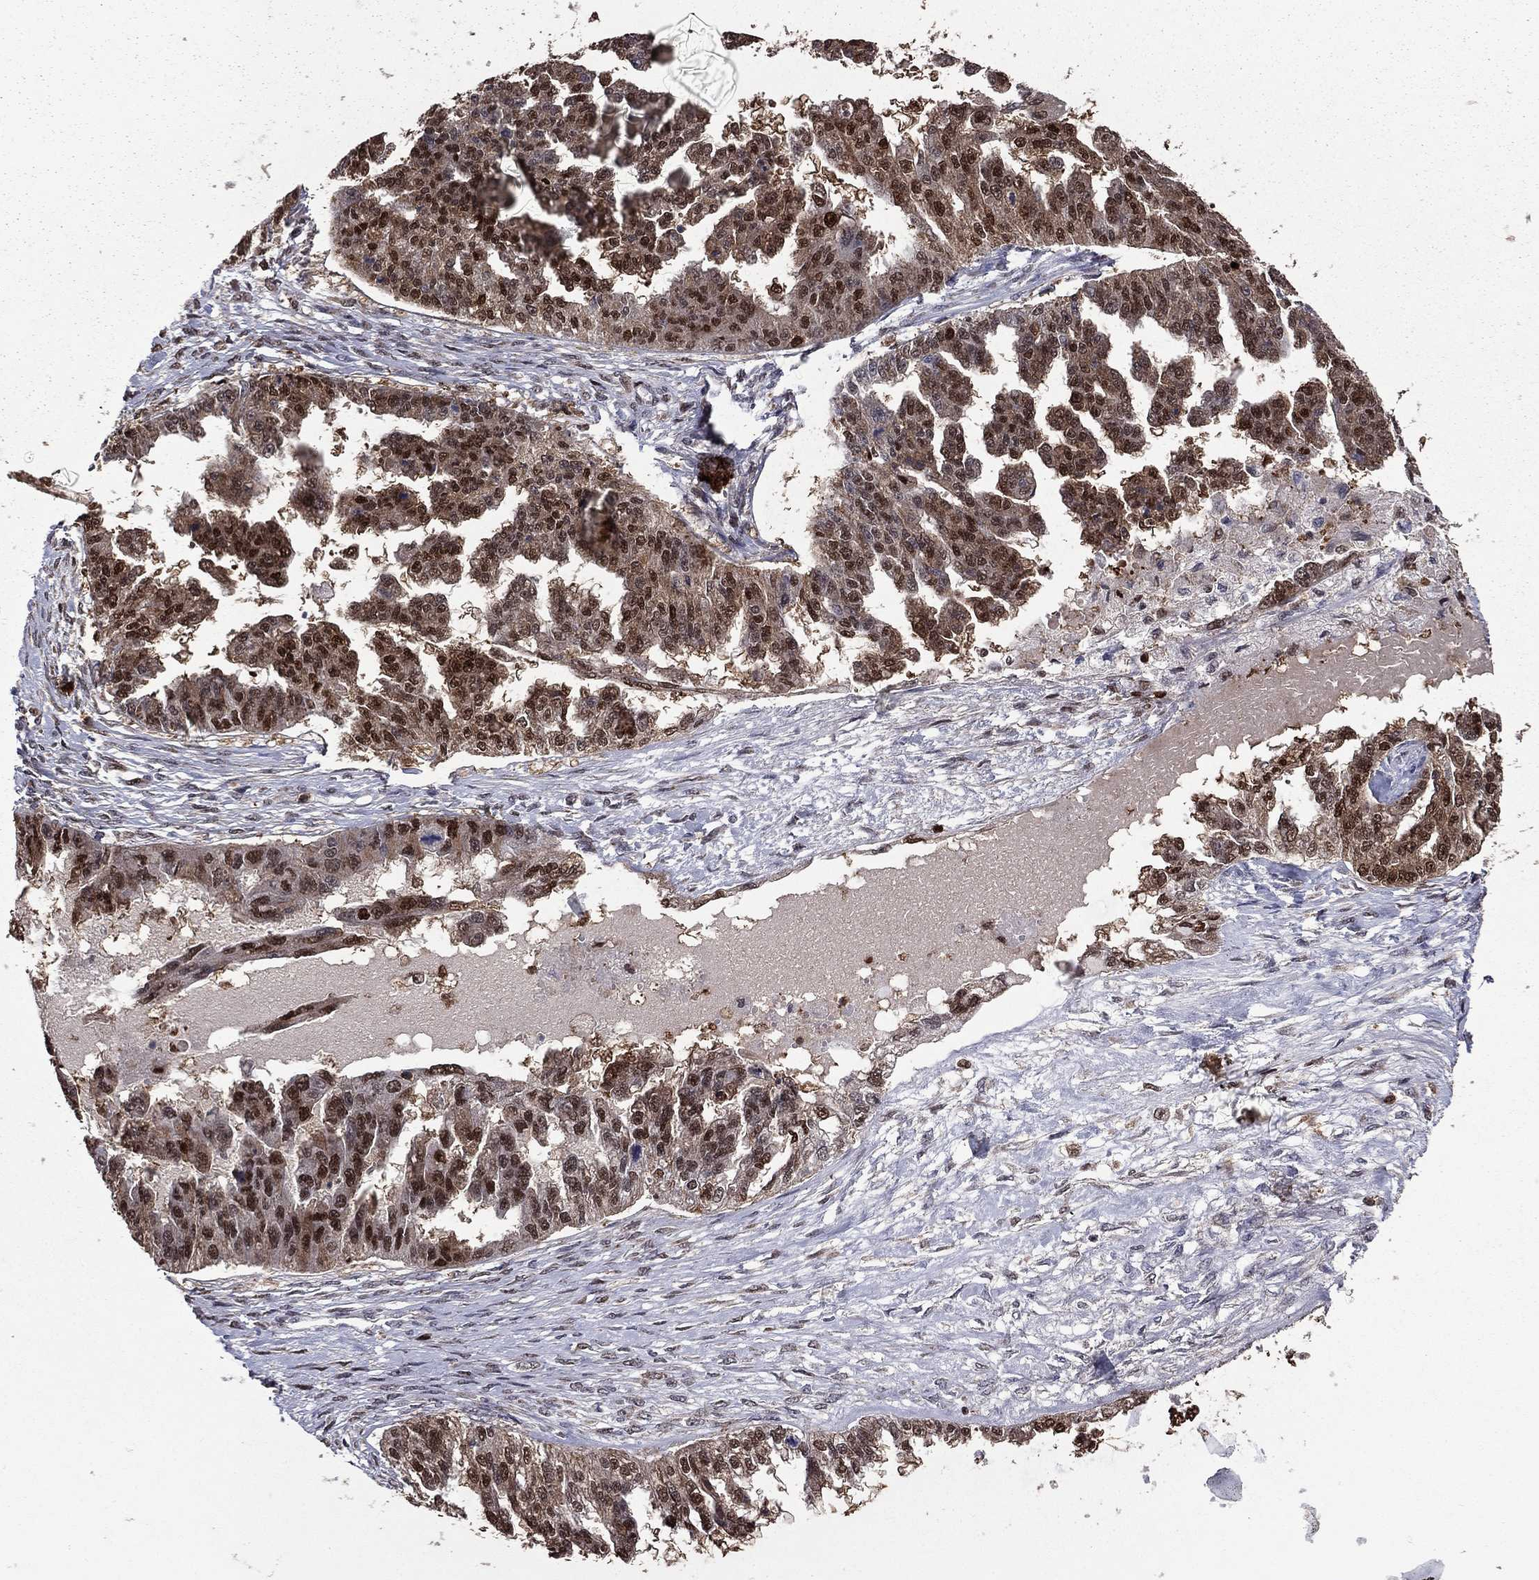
{"staining": {"intensity": "moderate", "quantity": ">75%", "location": "nuclear"}, "tissue": "ovarian cancer", "cell_type": "Tumor cells", "image_type": "cancer", "snomed": [{"axis": "morphology", "description": "Cystadenocarcinoma, serous, NOS"}, {"axis": "topography", "description": "Ovary"}], "caption": "Immunohistochemical staining of human serous cystadenocarcinoma (ovarian) displays medium levels of moderate nuclear protein staining in approximately >75% of tumor cells.", "gene": "APPBP2", "patient": {"sex": "female", "age": 58}}